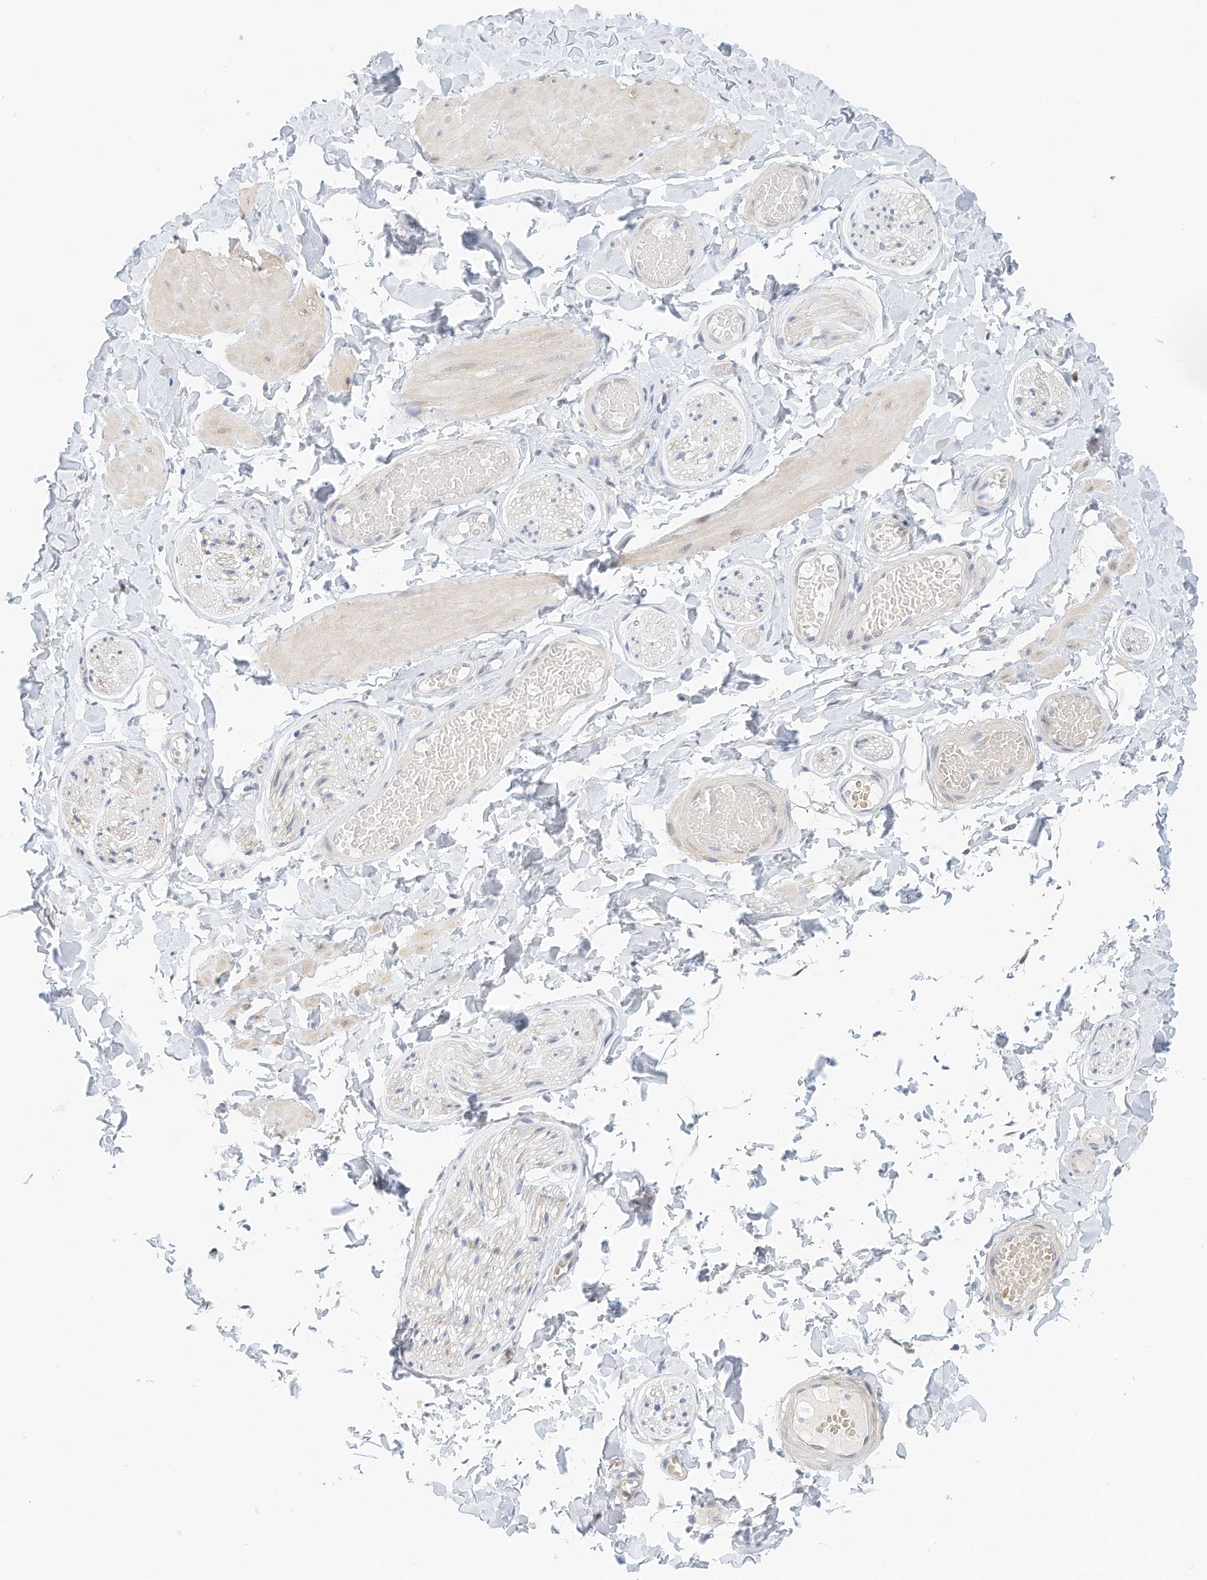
{"staining": {"intensity": "negative", "quantity": "none", "location": "none"}, "tissue": "adipose tissue", "cell_type": "Adipocytes", "image_type": "normal", "snomed": [{"axis": "morphology", "description": "Normal tissue, NOS"}, {"axis": "topography", "description": "Adipose tissue"}, {"axis": "topography", "description": "Vascular tissue"}, {"axis": "topography", "description": "Peripheral nerve tissue"}], "caption": "The micrograph displays no staining of adipocytes in benign adipose tissue.", "gene": "ARHGAP28", "patient": {"sex": "male", "age": 25}}